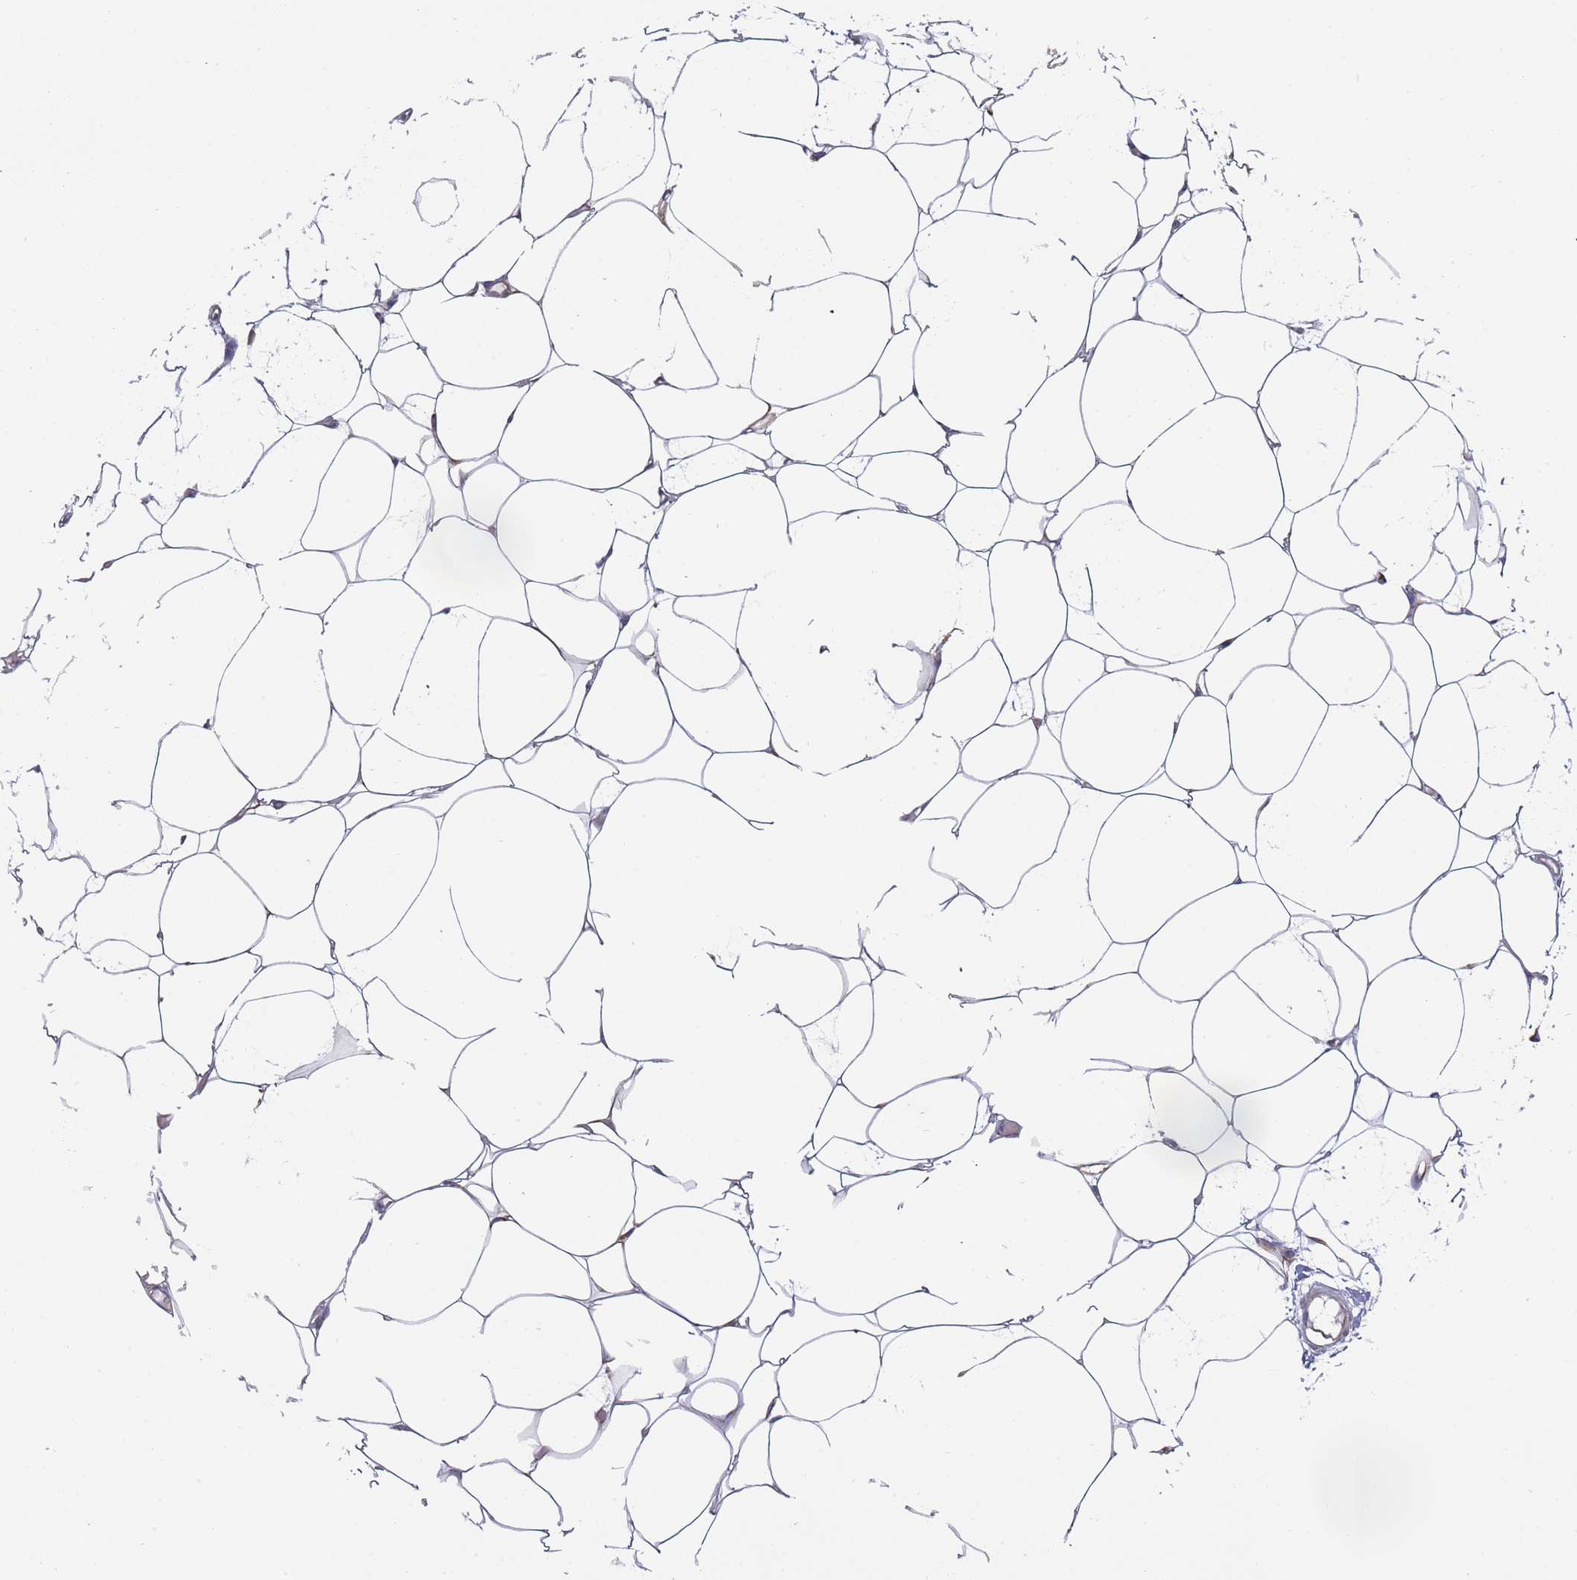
{"staining": {"intensity": "negative", "quantity": "none", "location": "none"}, "tissue": "adipose tissue", "cell_type": "Adipocytes", "image_type": "normal", "snomed": [{"axis": "morphology", "description": "Normal tissue, NOS"}, {"axis": "topography", "description": "Breast"}], "caption": "The histopathology image shows no staining of adipocytes in benign adipose tissue.", "gene": "ENSG00000286098", "patient": {"sex": "female", "age": 23}}